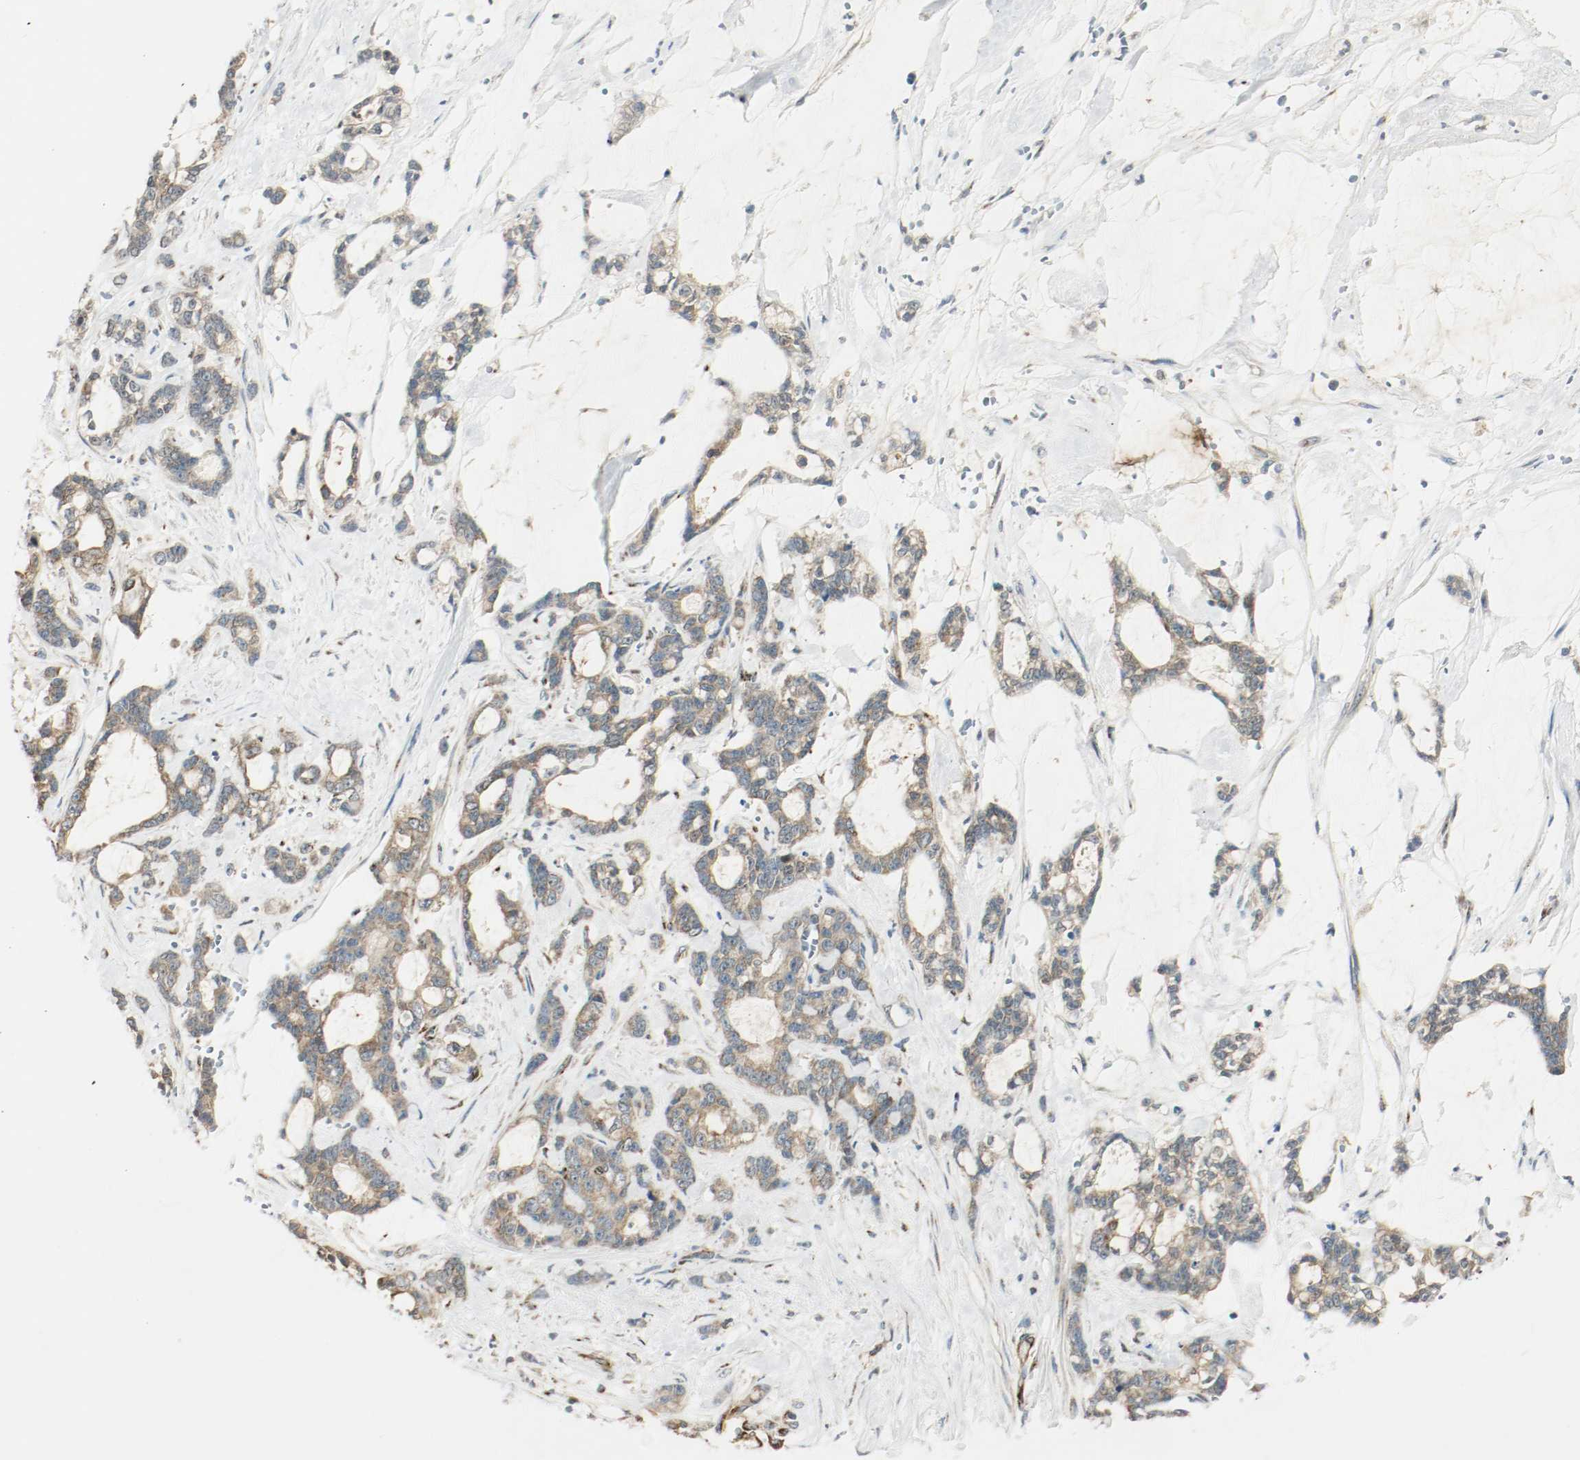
{"staining": {"intensity": "moderate", "quantity": ">75%", "location": "cytoplasmic/membranous"}, "tissue": "pancreatic cancer", "cell_type": "Tumor cells", "image_type": "cancer", "snomed": [{"axis": "morphology", "description": "Adenocarcinoma, NOS"}, {"axis": "topography", "description": "Pancreas"}], "caption": "There is medium levels of moderate cytoplasmic/membranous expression in tumor cells of pancreatic cancer, as demonstrated by immunohistochemical staining (brown color).", "gene": "PLCG1", "patient": {"sex": "female", "age": 73}}